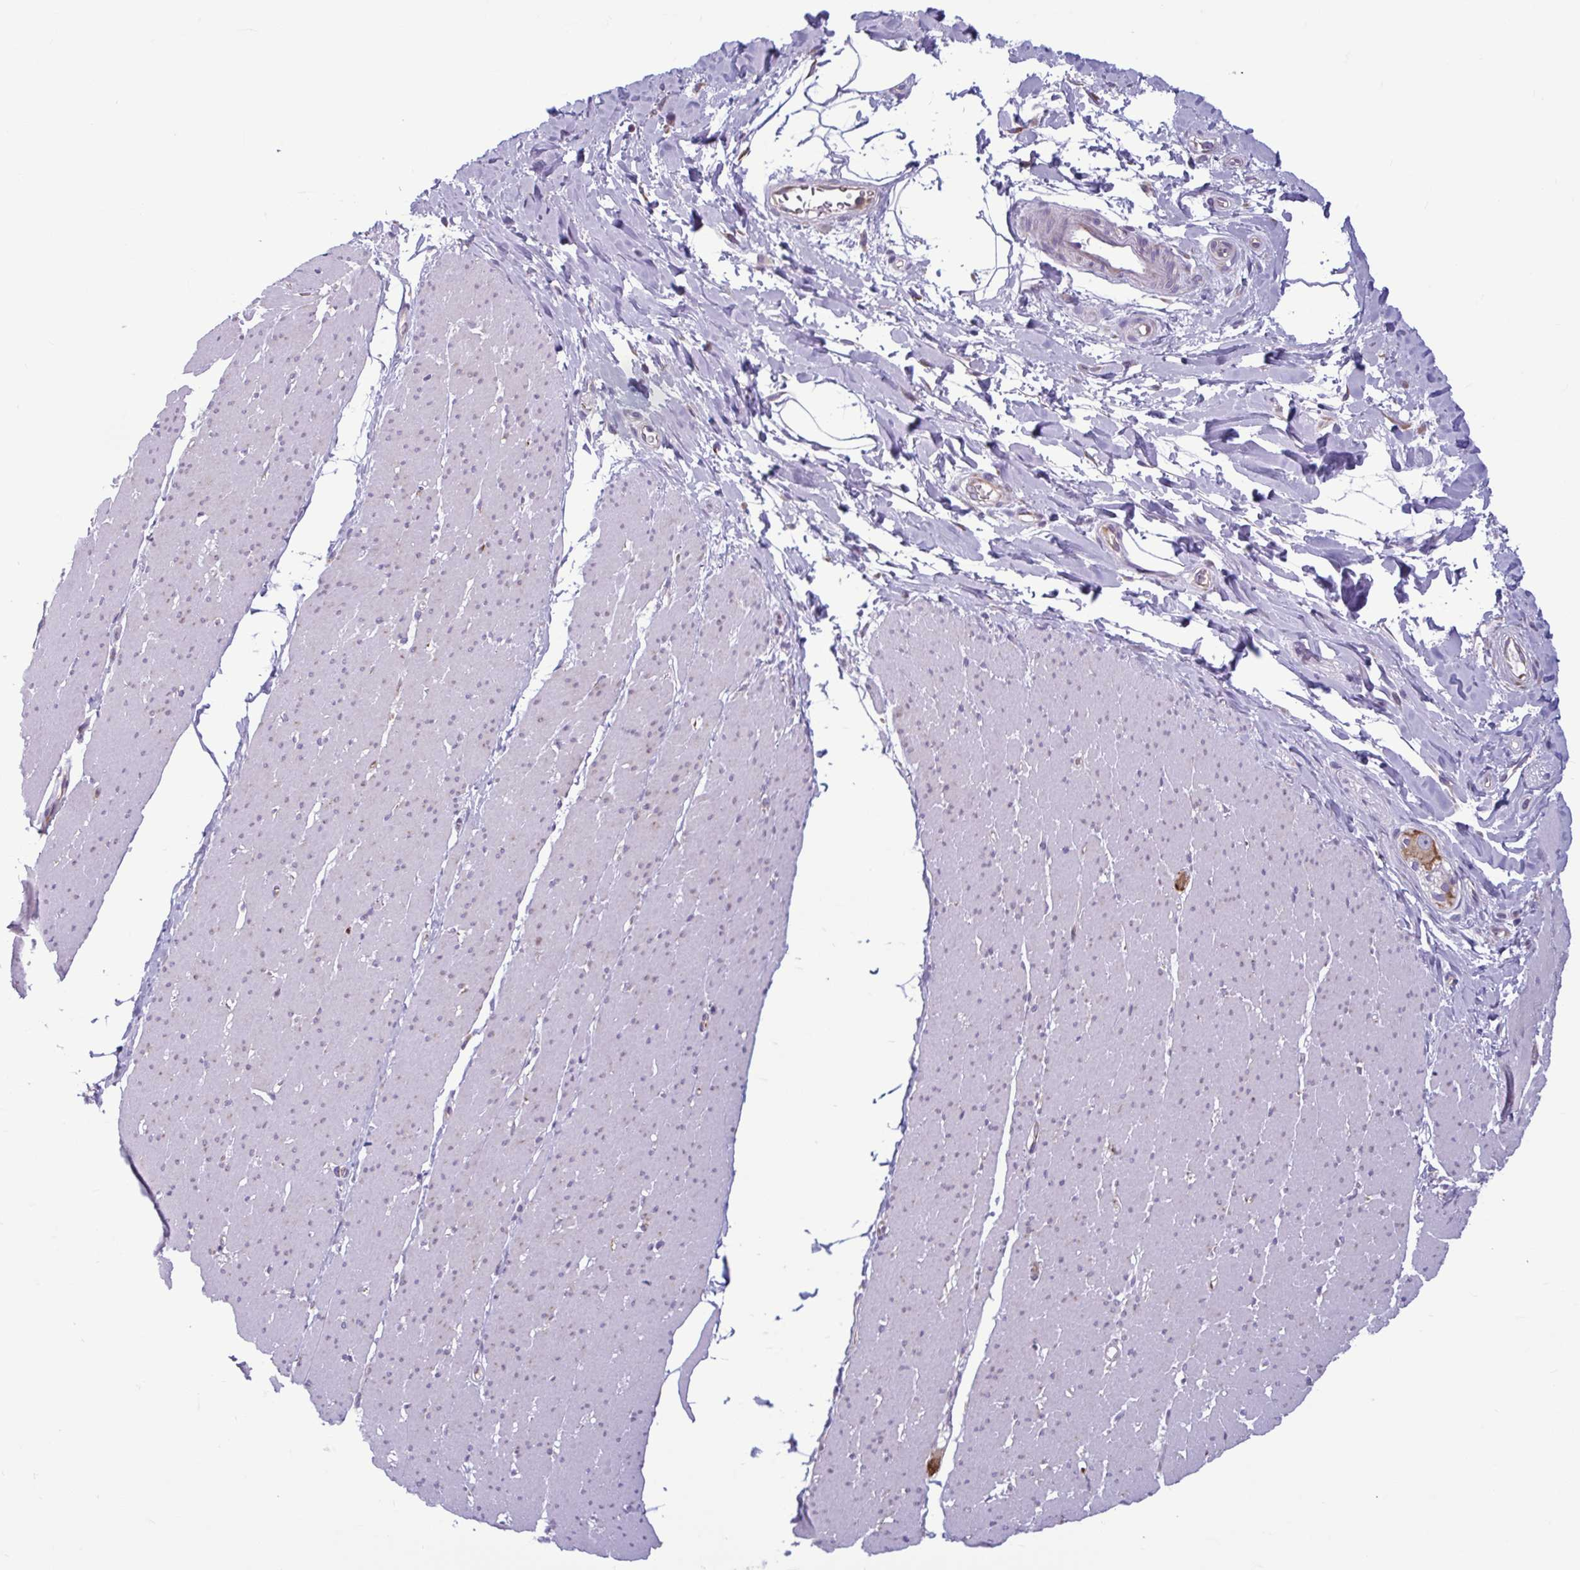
{"staining": {"intensity": "negative", "quantity": "none", "location": "none"}, "tissue": "smooth muscle", "cell_type": "Smooth muscle cells", "image_type": "normal", "snomed": [{"axis": "morphology", "description": "Normal tissue, NOS"}, {"axis": "topography", "description": "Smooth muscle"}, {"axis": "topography", "description": "Rectum"}], "caption": "Immunohistochemistry (IHC) micrograph of benign human smooth muscle stained for a protein (brown), which exhibits no expression in smooth muscle cells.", "gene": "RPS16", "patient": {"sex": "male", "age": 53}}